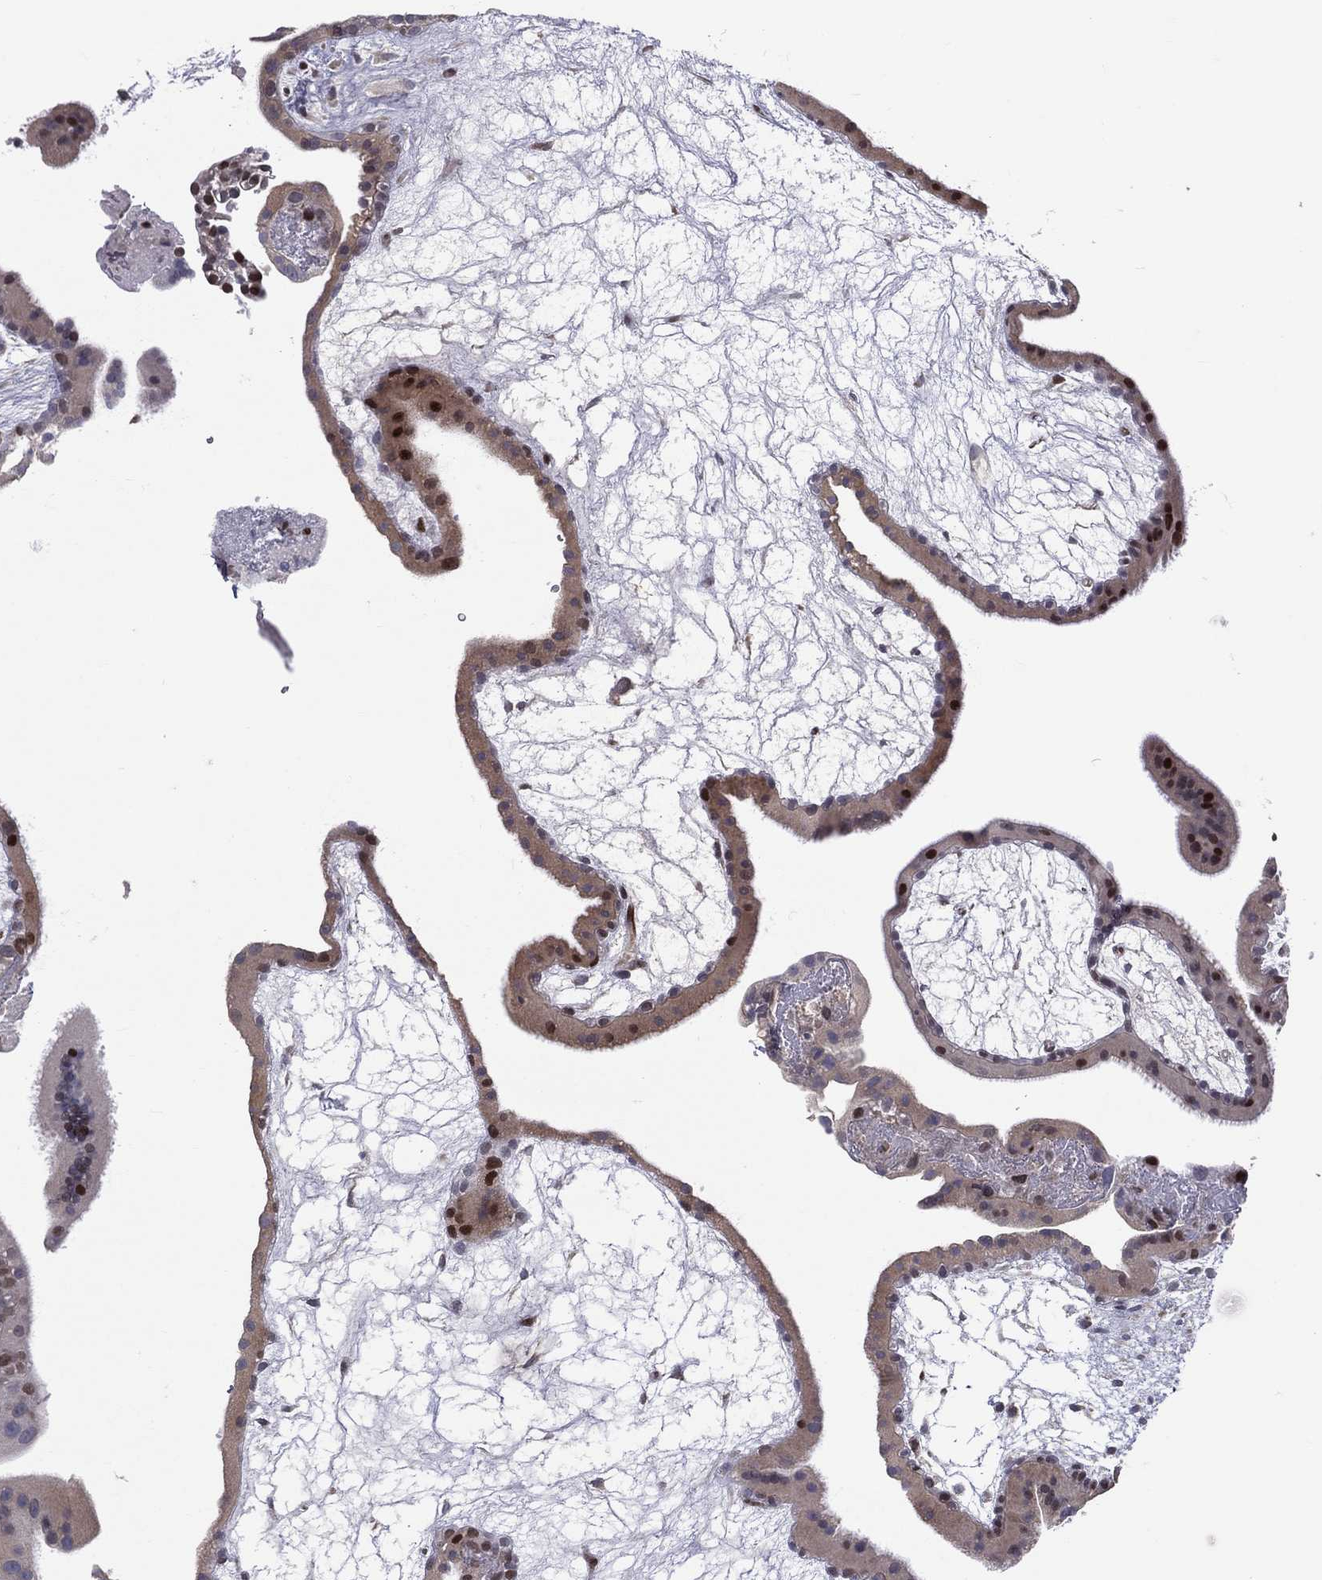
{"staining": {"intensity": "negative", "quantity": "none", "location": "none"}, "tissue": "placenta", "cell_type": "Decidual cells", "image_type": "normal", "snomed": [{"axis": "morphology", "description": "Normal tissue, NOS"}, {"axis": "topography", "description": "Placenta"}], "caption": "Decidual cells show no significant protein expression in normal placenta.", "gene": "DBF4B", "patient": {"sex": "female", "age": 19}}